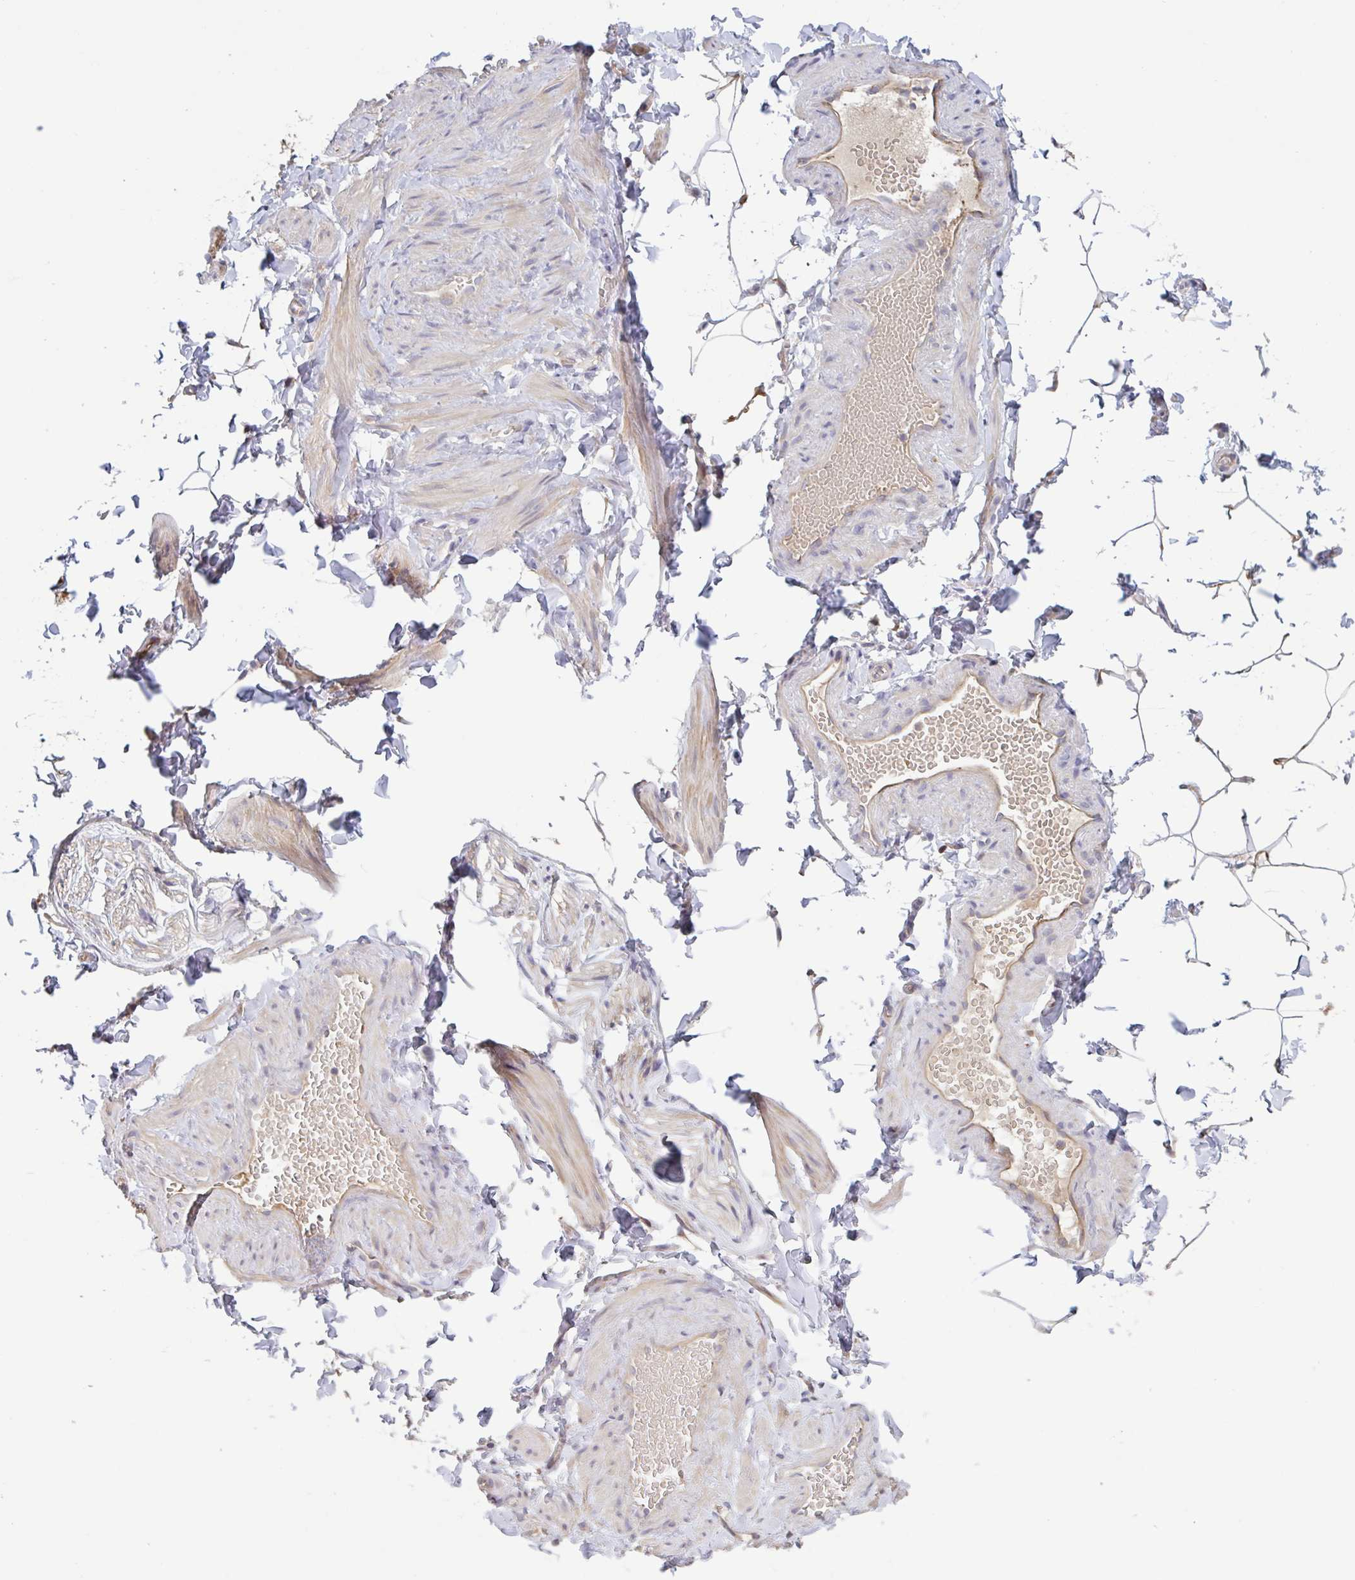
{"staining": {"intensity": "negative", "quantity": "none", "location": "none"}, "tissue": "adipose tissue", "cell_type": "Adipocytes", "image_type": "normal", "snomed": [{"axis": "morphology", "description": "Normal tissue, NOS"}, {"axis": "topography", "description": "Soft tissue"}, {"axis": "topography", "description": "Adipose tissue"}, {"axis": "topography", "description": "Vascular tissue"}, {"axis": "topography", "description": "Peripheral nerve tissue"}], "caption": "High magnification brightfield microscopy of unremarkable adipose tissue stained with DAB (brown) and counterstained with hematoxylin (blue): adipocytes show no significant expression.", "gene": "OTOP2", "patient": {"sex": "male", "age": 29}}